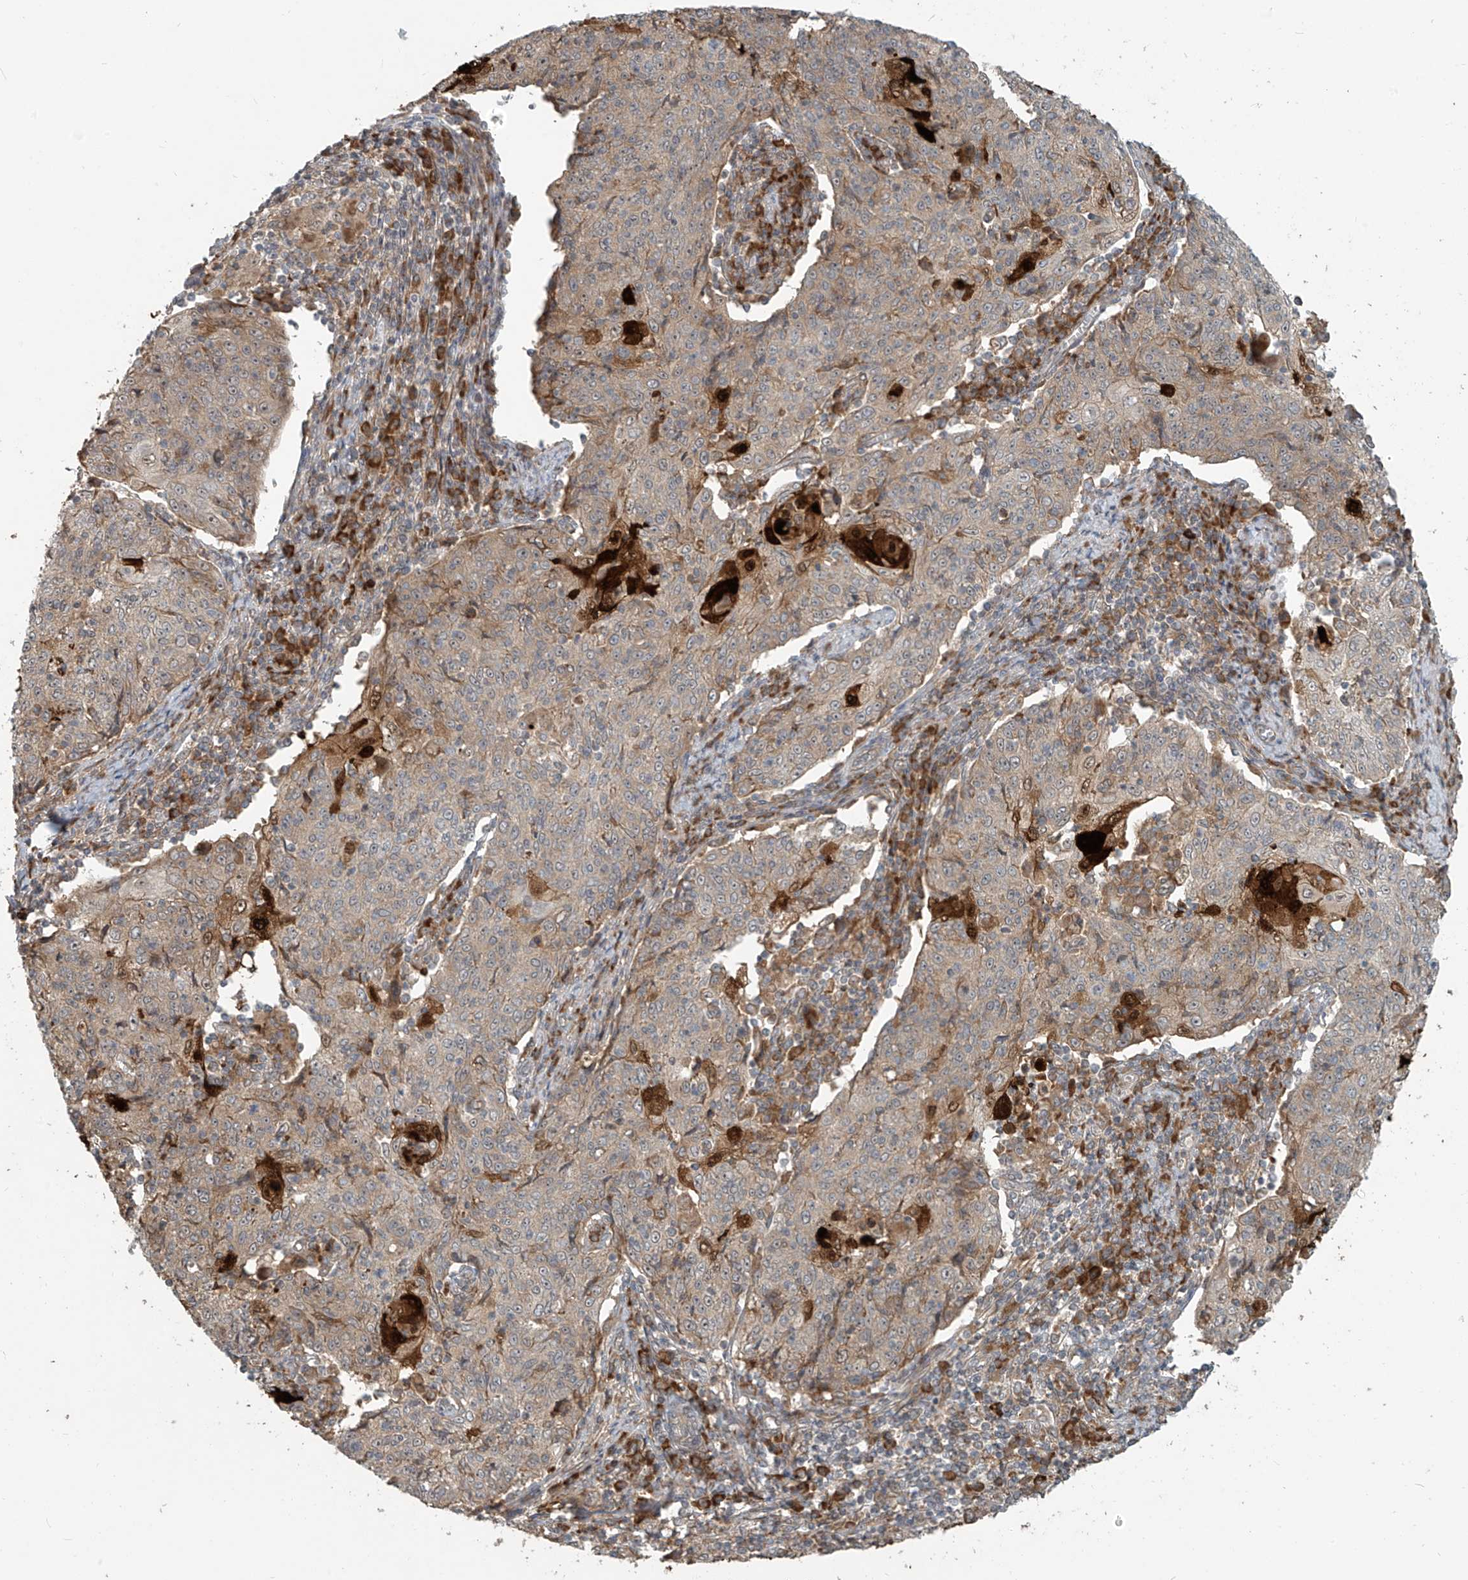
{"staining": {"intensity": "moderate", "quantity": "25%-75%", "location": "cytoplasmic/membranous"}, "tissue": "cervical cancer", "cell_type": "Tumor cells", "image_type": "cancer", "snomed": [{"axis": "morphology", "description": "Squamous cell carcinoma, NOS"}, {"axis": "topography", "description": "Cervix"}], "caption": "About 25%-75% of tumor cells in cervical cancer (squamous cell carcinoma) exhibit moderate cytoplasmic/membranous protein positivity as visualized by brown immunohistochemical staining.", "gene": "KATNIP", "patient": {"sex": "female", "age": 48}}